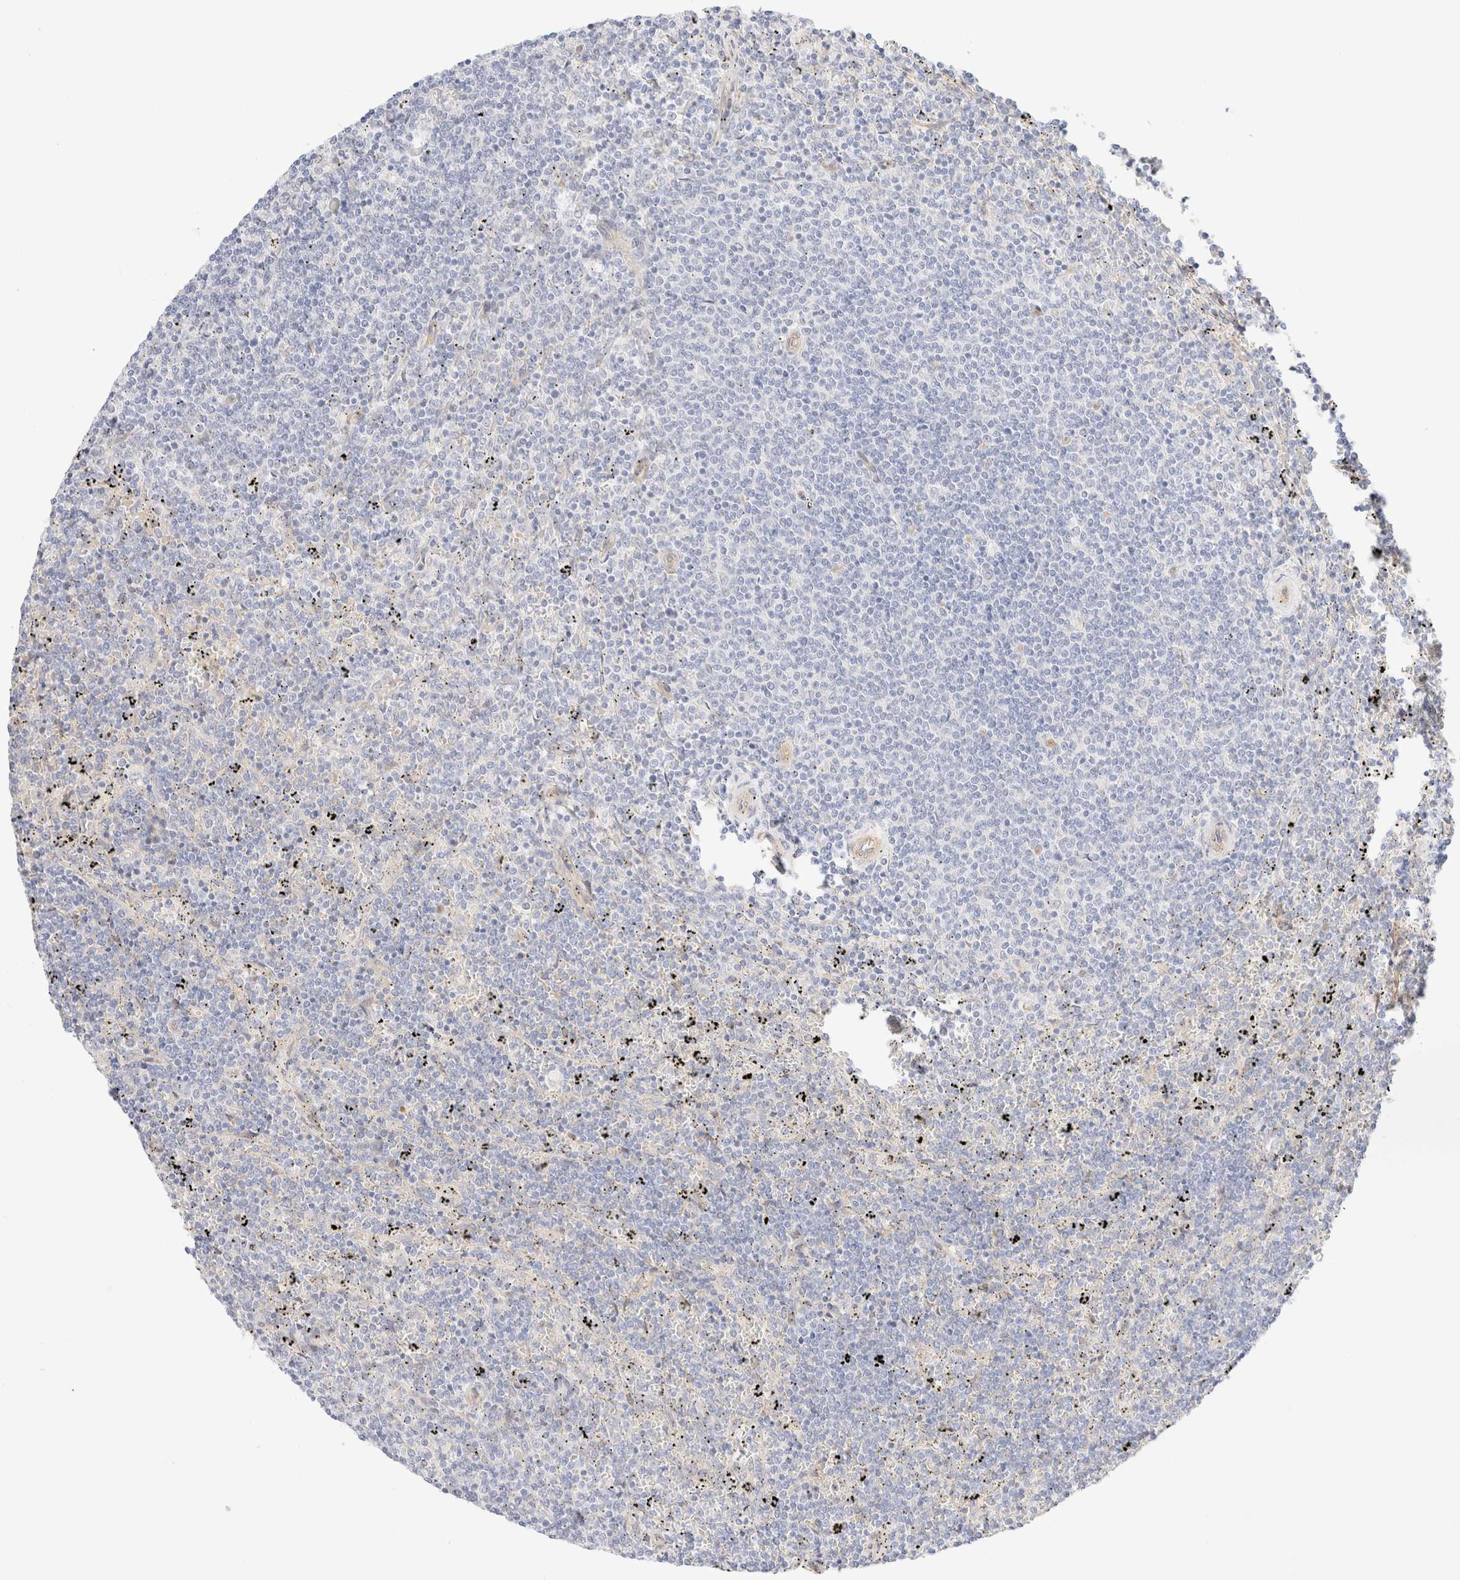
{"staining": {"intensity": "negative", "quantity": "none", "location": "none"}, "tissue": "lymphoma", "cell_type": "Tumor cells", "image_type": "cancer", "snomed": [{"axis": "morphology", "description": "Malignant lymphoma, non-Hodgkin's type, Low grade"}, {"axis": "topography", "description": "Spleen"}], "caption": "Tumor cells are negative for protein expression in human low-grade malignant lymphoma, non-Hodgkin's type.", "gene": "NIBAN2", "patient": {"sex": "female", "age": 50}}